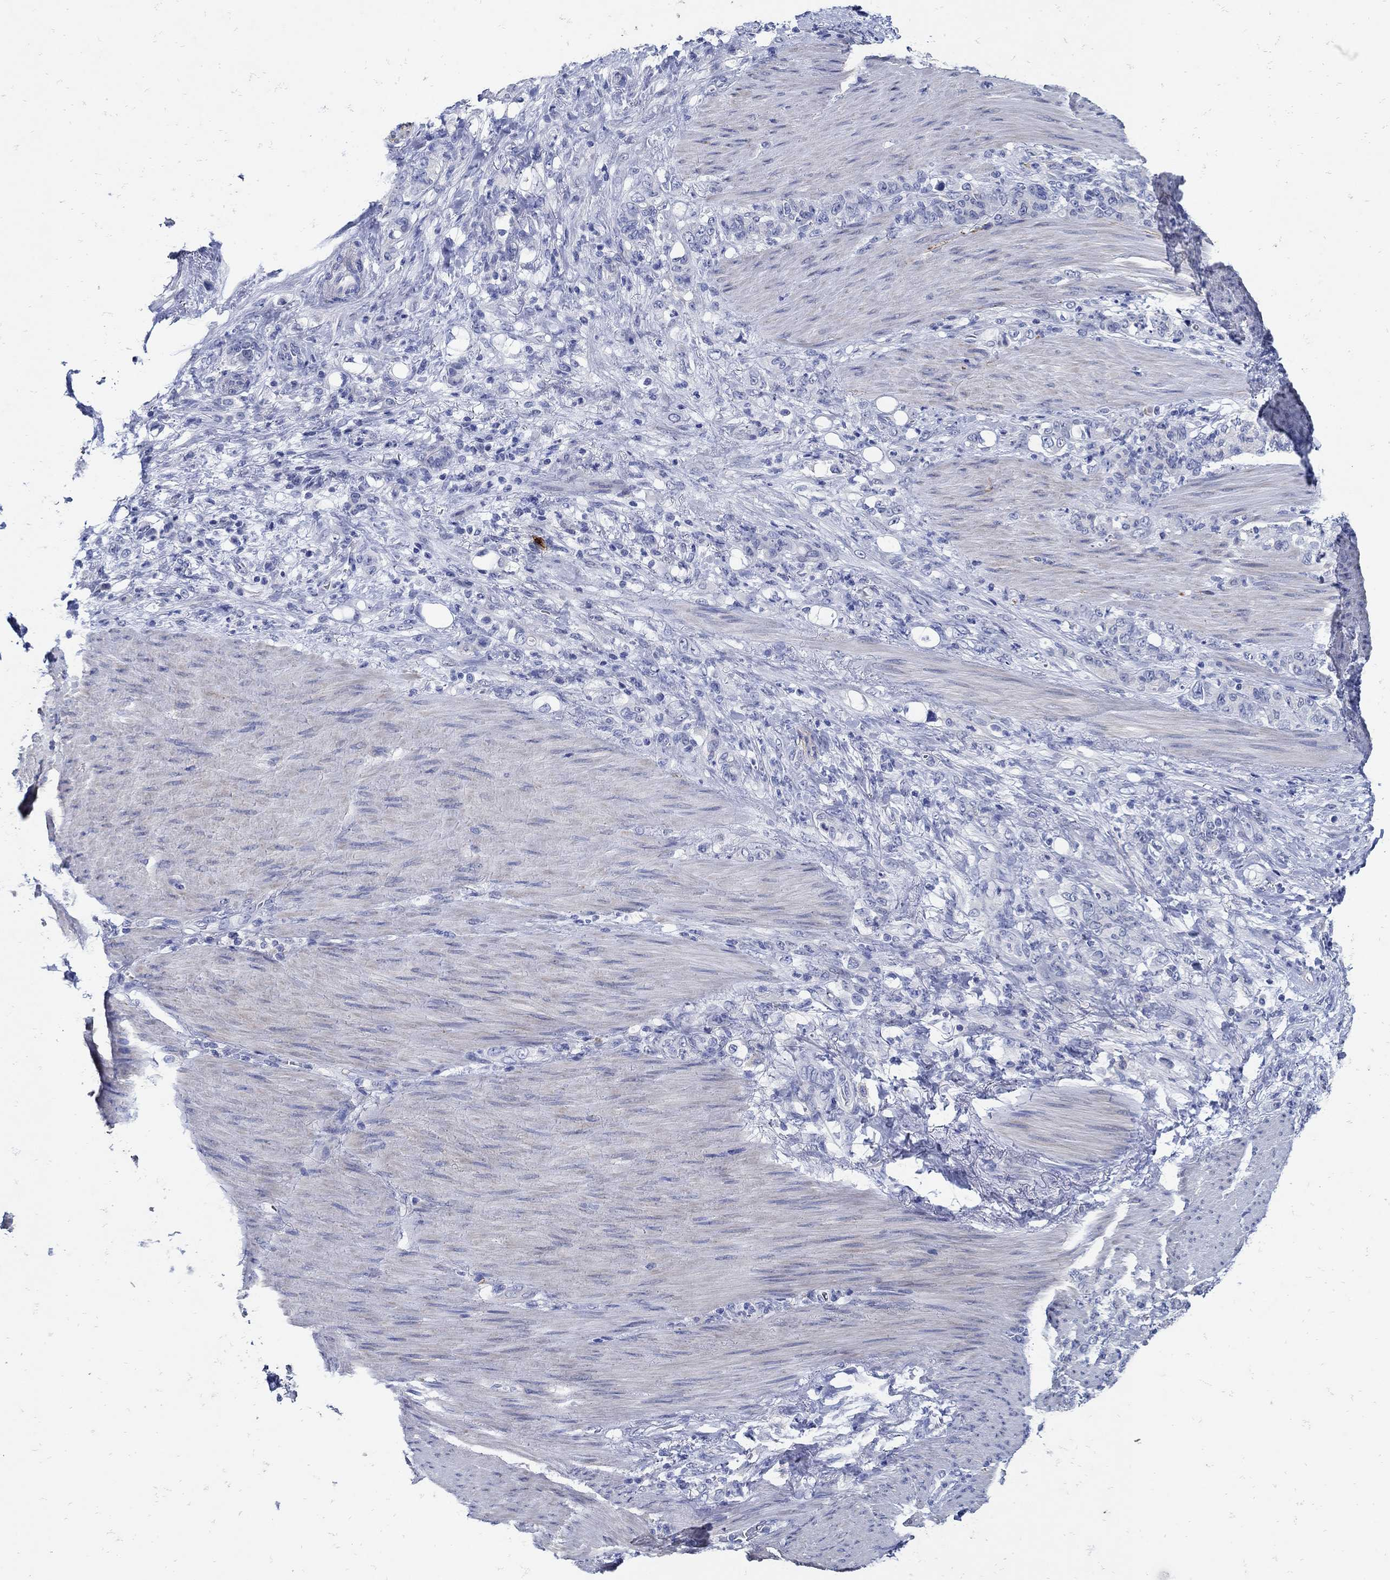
{"staining": {"intensity": "negative", "quantity": "none", "location": "none"}, "tissue": "stomach cancer", "cell_type": "Tumor cells", "image_type": "cancer", "snomed": [{"axis": "morphology", "description": "Normal tissue, NOS"}, {"axis": "morphology", "description": "Adenocarcinoma, NOS"}, {"axis": "topography", "description": "Stomach"}], "caption": "Image shows no significant protein positivity in tumor cells of stomach cancer.", "gene": "NOS1", "patient": {"sex": "female", "age": 79}}